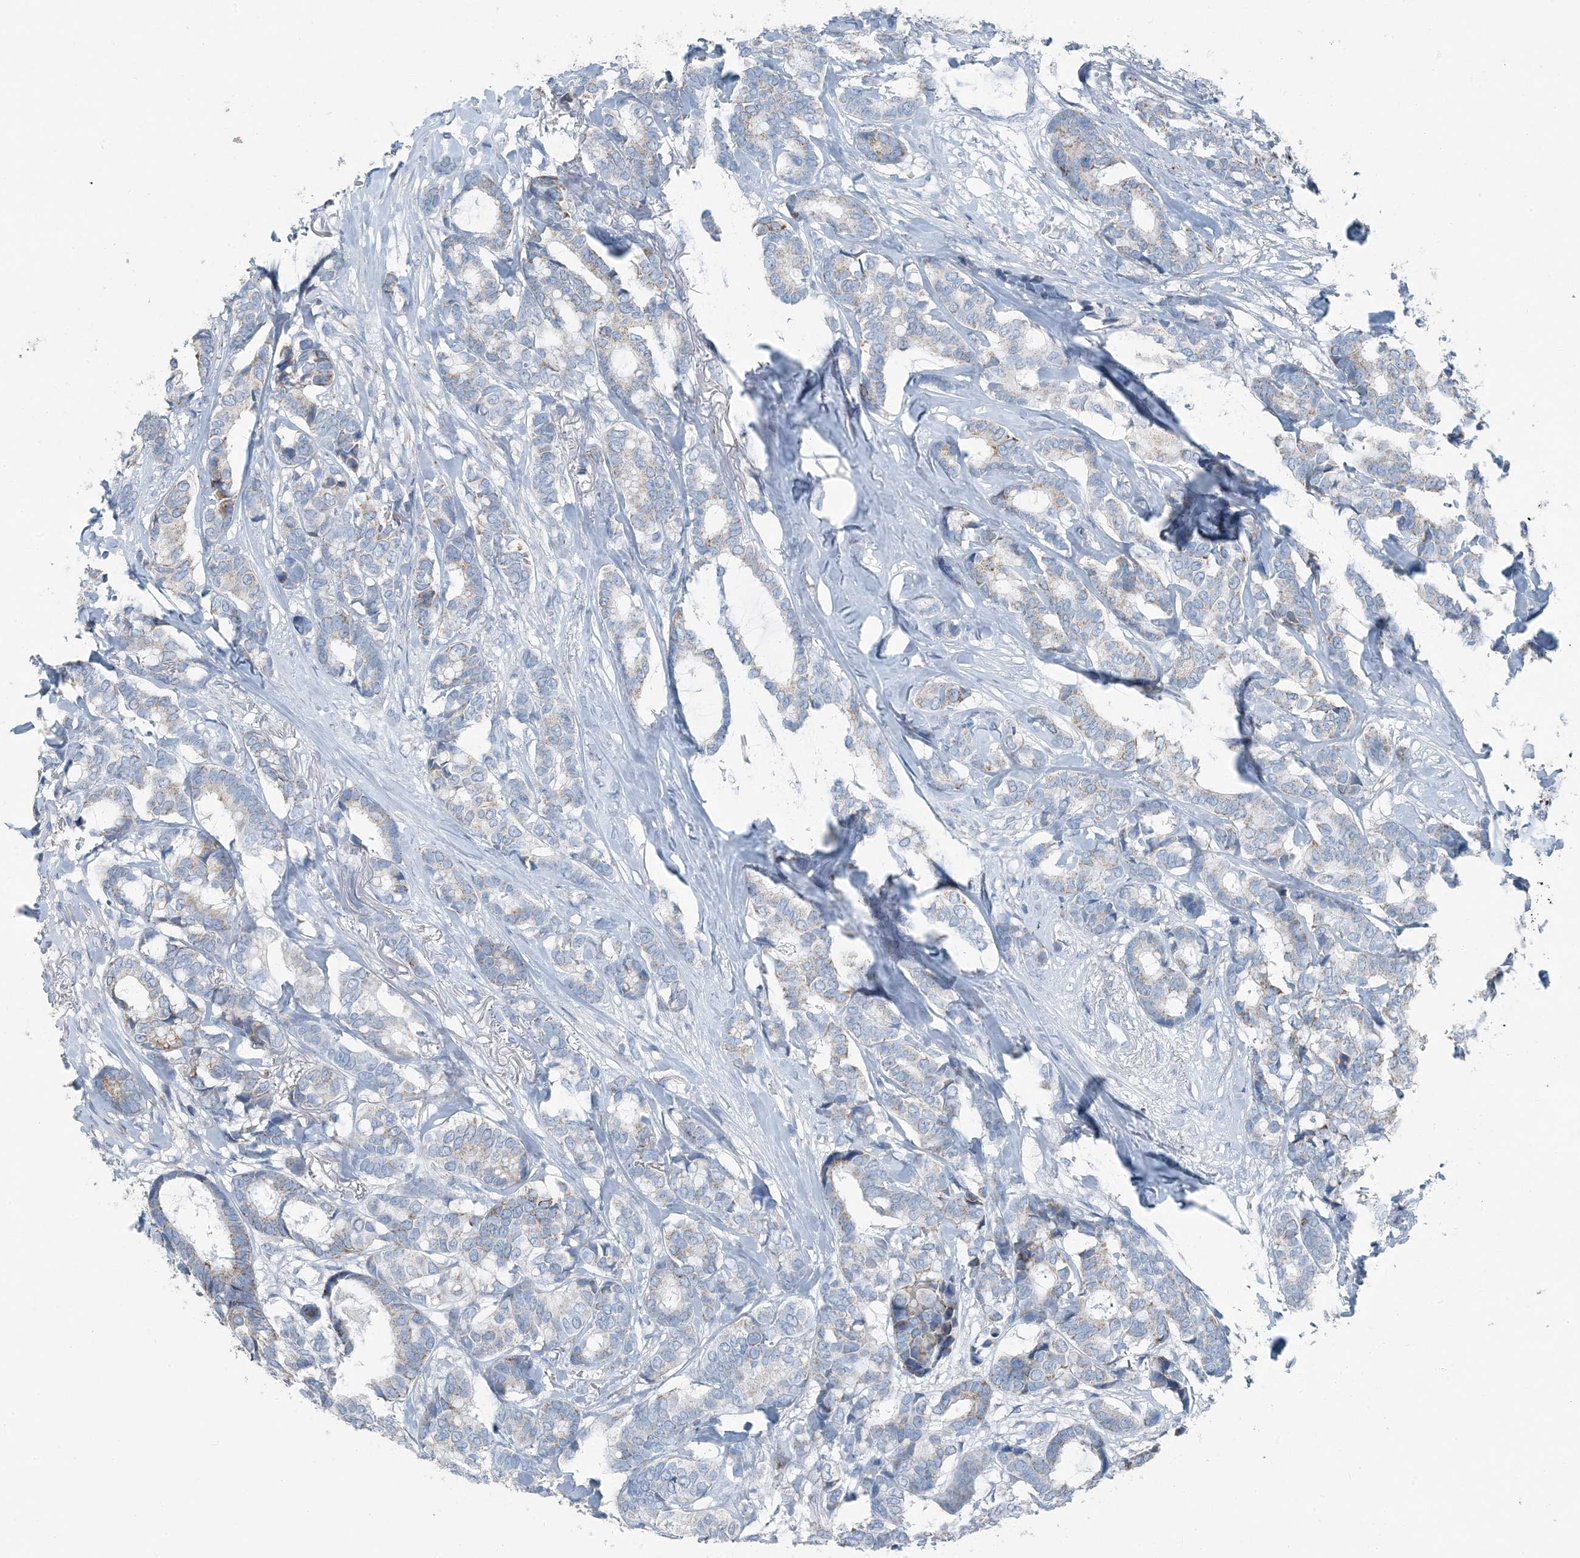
{"staining": {"intensity": "moderate", "quantity": "<25%", "location": "cytoplasmic/membranous"}, "tissue": "breast cancer", "cell_type": "Tumor cells", "image_type": "cancer", "snomed": [{"axis": "morphology", "description": "Duct carcinoma"}, {"axis": "topography", "description": "Breast"}], "caption": "A high-resolution micrograph shows immunohistochemistry (IHC) staining of breast cancer (intraductal carcinoma), which displays moderate cytoplasmic/membranous expression in about <25% of tumor cells. (DAB (3,3'-diaminobenzidine) IHC with brightfield microscopy, high magnification).", "gene": "FAM162A", "patient": {"sex": "female", "age": 87}}